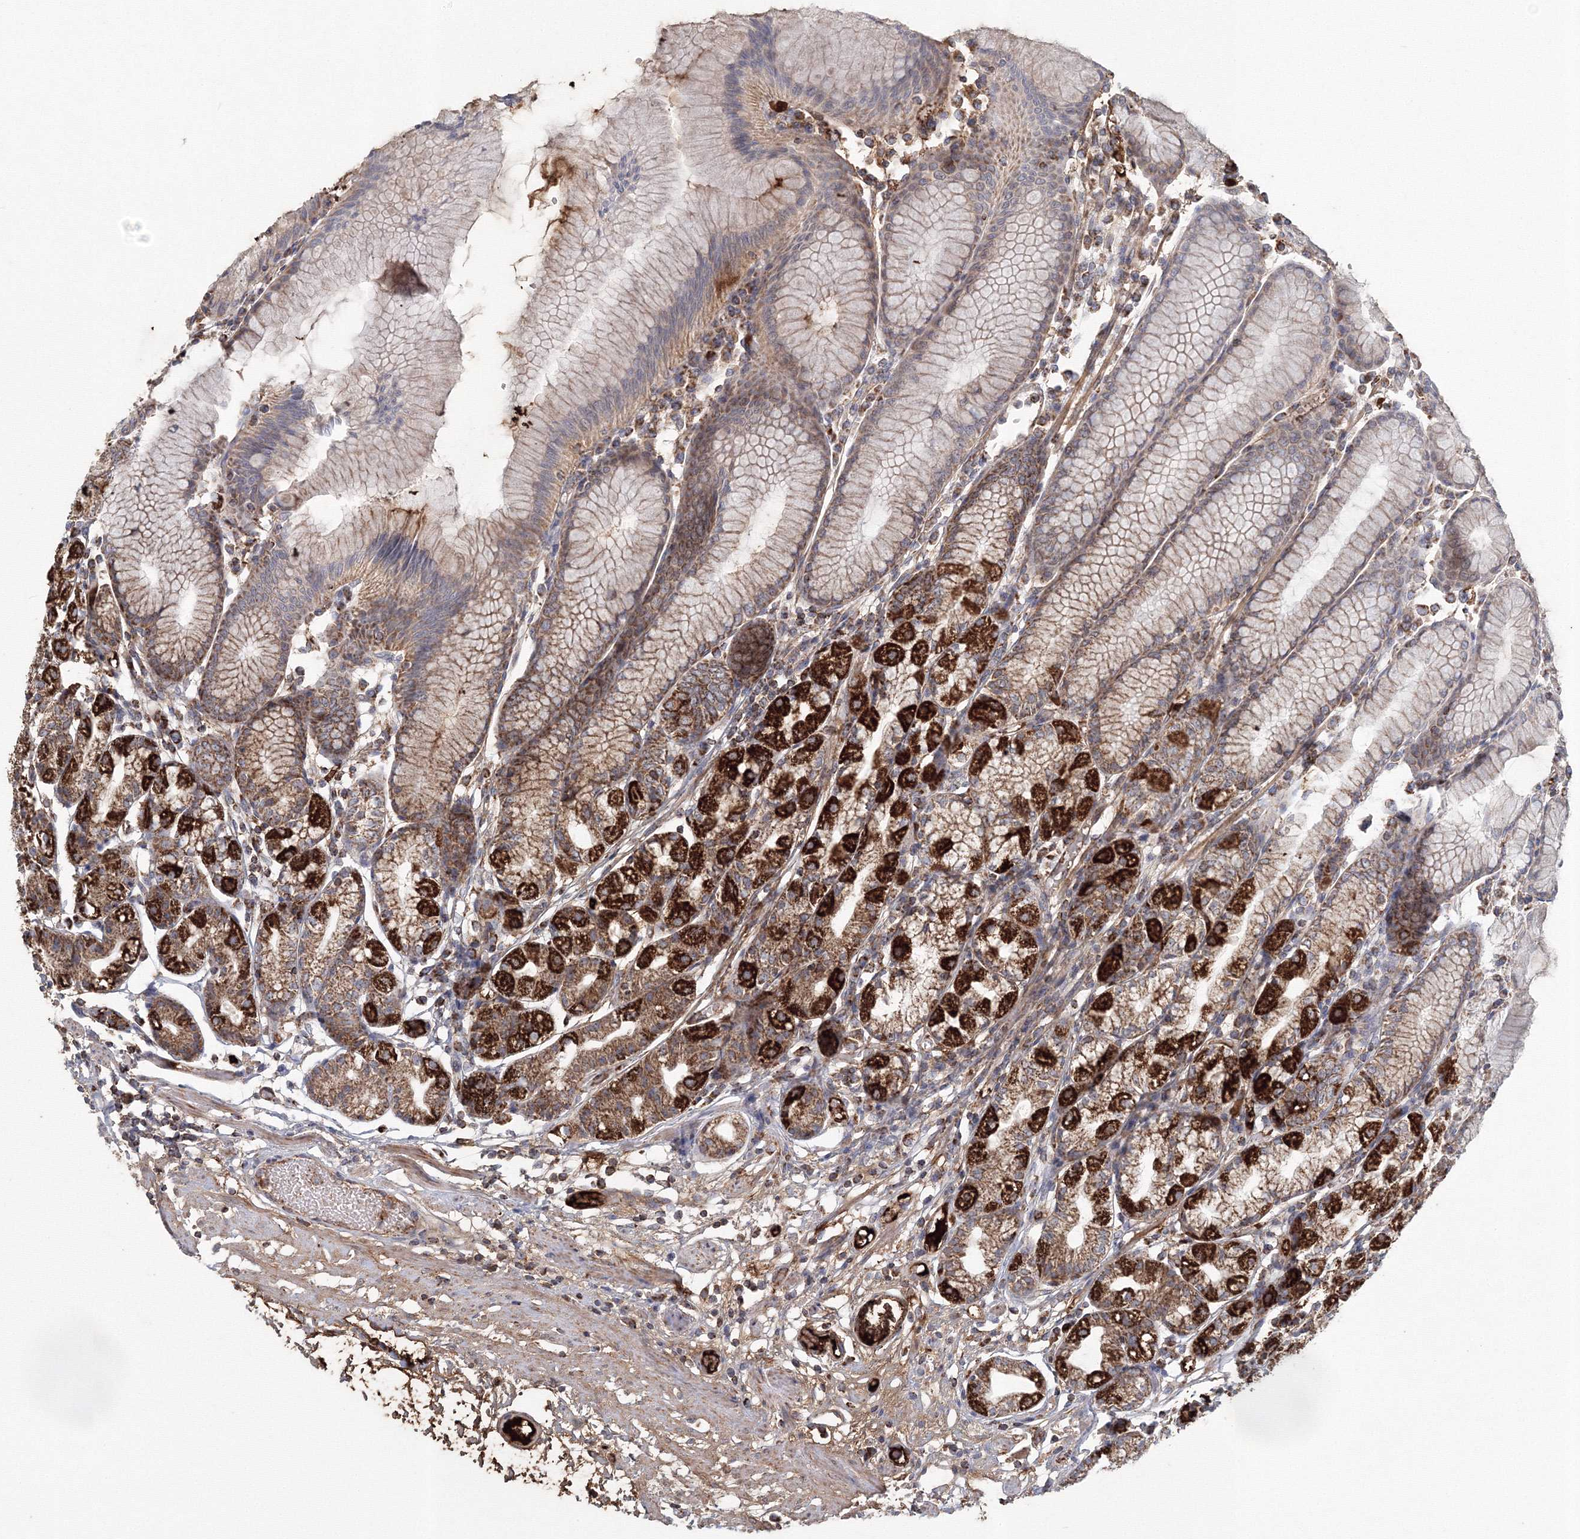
{"staining": {"intensity": "strong", "quantity": "25%-75%", "location": "cytoplasmic/membranous"}, "tissue": "stomach", "cell_type": "Glandular cells", "image_type": "normal", "snomed": [{"axis": "morphology", "description": "Normal tissue, NOS"}, {"axis": "topography", "description": "Stomach"}], "caption": "Human stomach stained with a brown dye exhibits strong cytoplasmic/membranous positive expression in approximately 25%-75% of glandular cells.", "gene": "GRPEL1", "patient": {"sex": "female", "age": 57}}